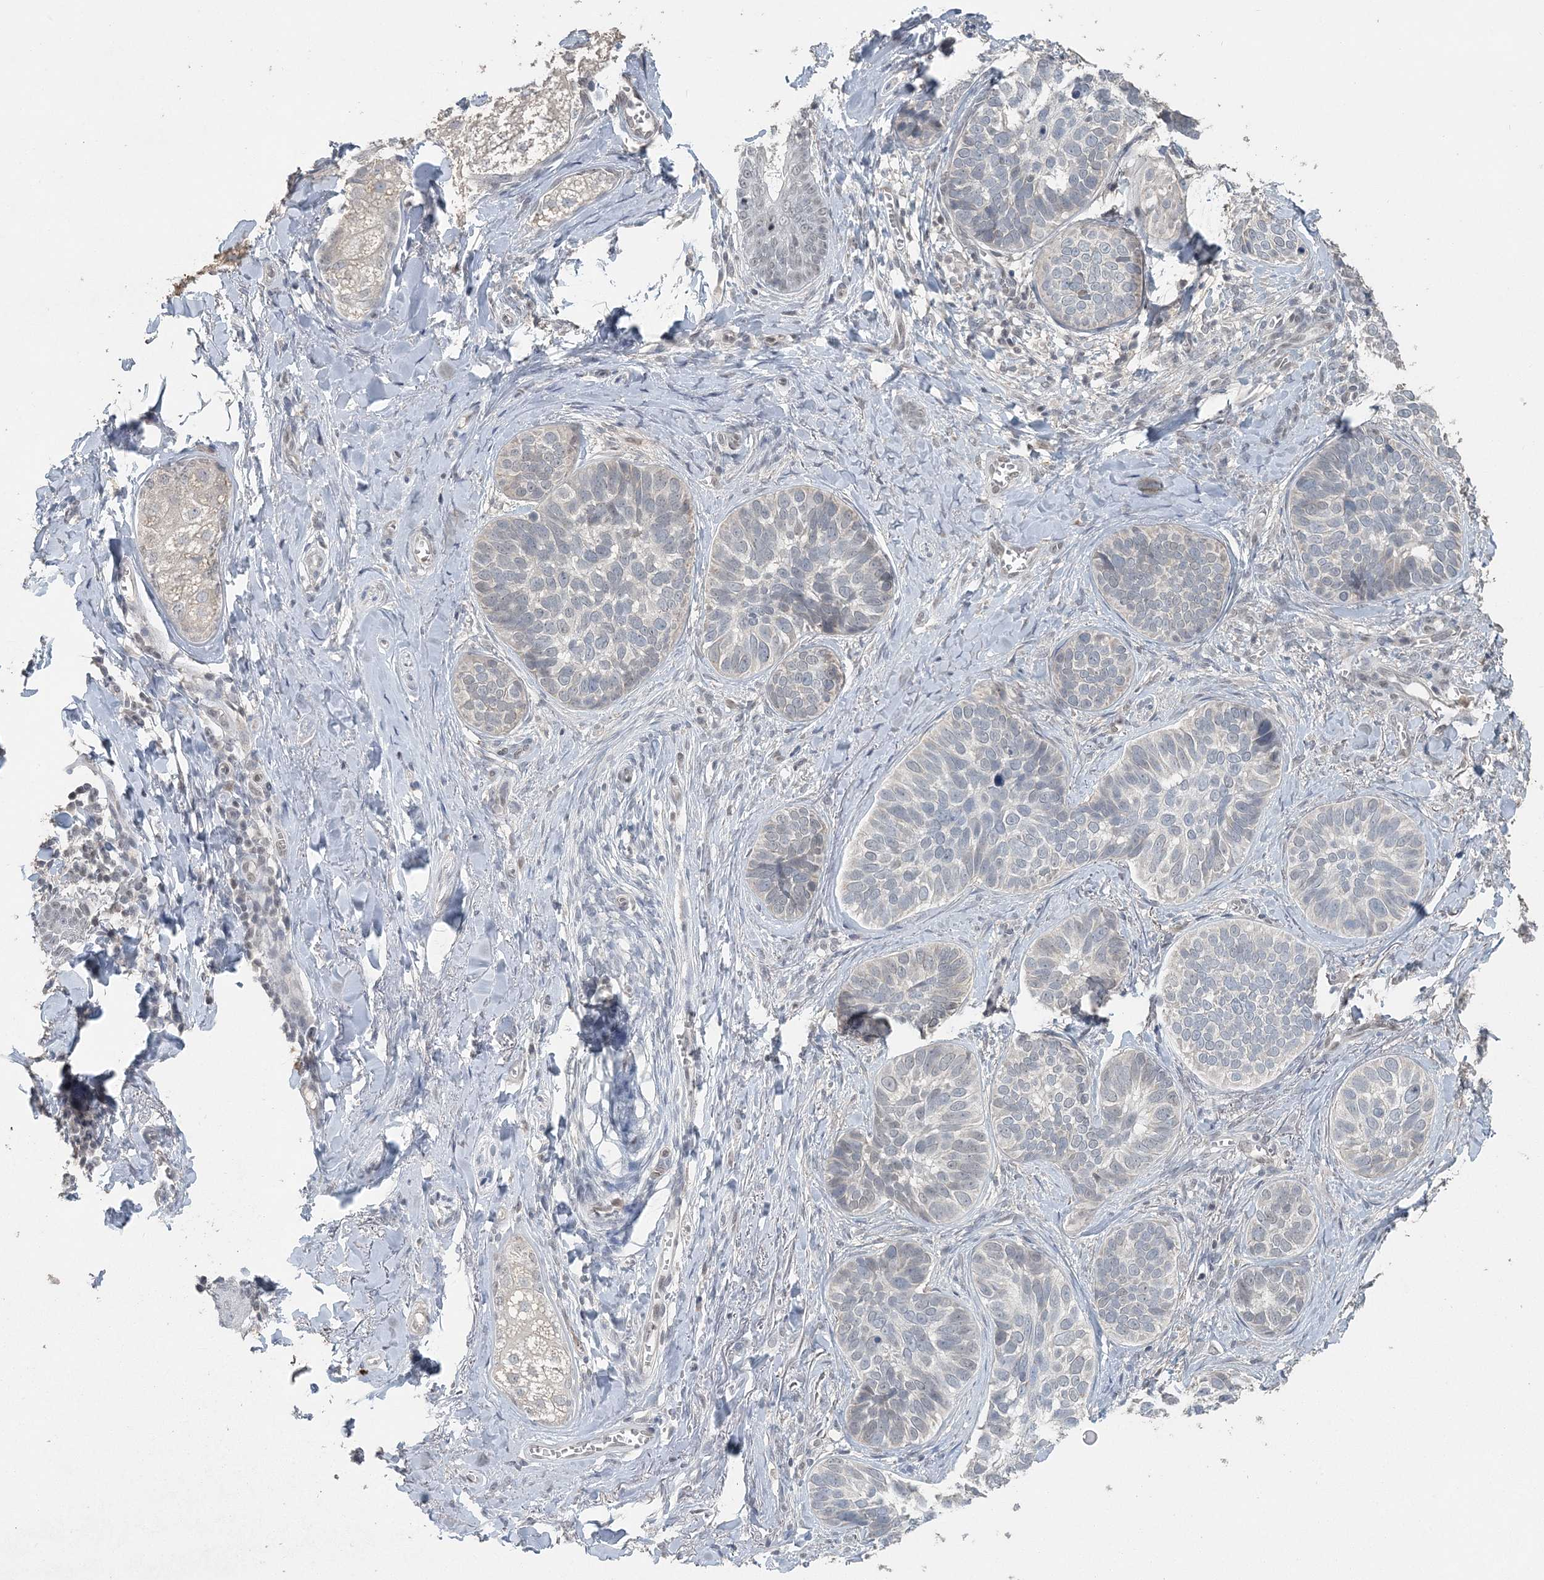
{"staining": {"intensity": "negative", "quantity": "none", "location": "none"}, "tissue": "skin cancer", "cell_type": "Tumor cells", "image_type": "cancer", "snomed": [{"axis": "morphology", "description": "Basal cell carcinoma"}, {"axis": "topography", "description": "Skin"}], "caption": "Skin cancer stained for a protein using immunohistochemistry displays no expression tumor cells.", "gene": "UIMC1", "patient": {"sex": "male", "age": 62}}